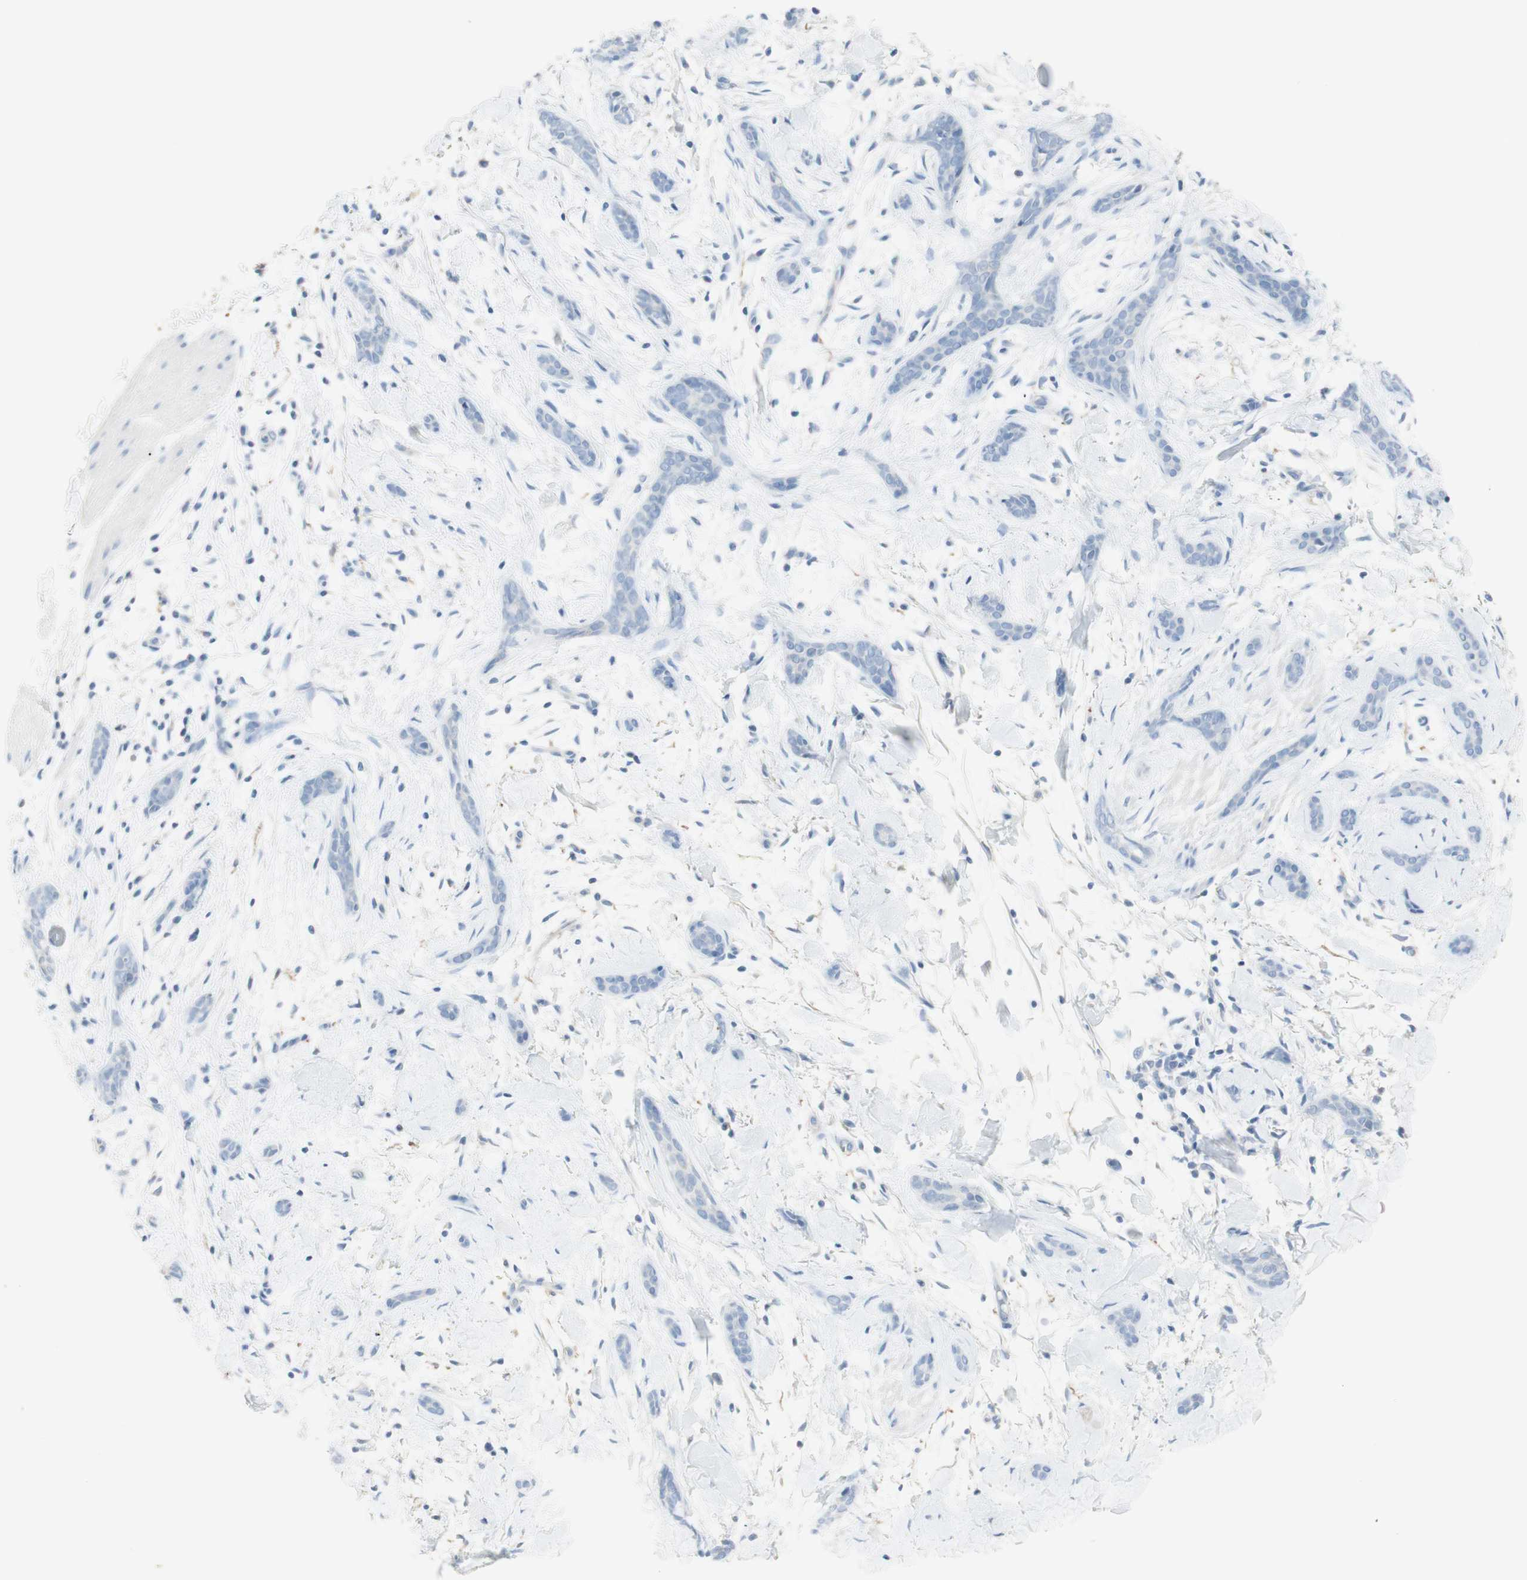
{"staining": {"intensity": "negative", "quantity": "none", "location": "none"}, "tissue": "skin cancer", "cell_type": "Tumor cells", "image_type": "cancer", "snomed": [{"axis": "morphology", "description": "Basal cell carcinoma"}, {"axis": "morphology", "description": "Adnexal tumor, benign"}, {"axis": "topography", "description": "Skin"}], "caption": "Tumor cells show no significant staining in skin basal cell carcinoma.", "gene": "ART3", "patient": {"sex": "female", "age": 42}}